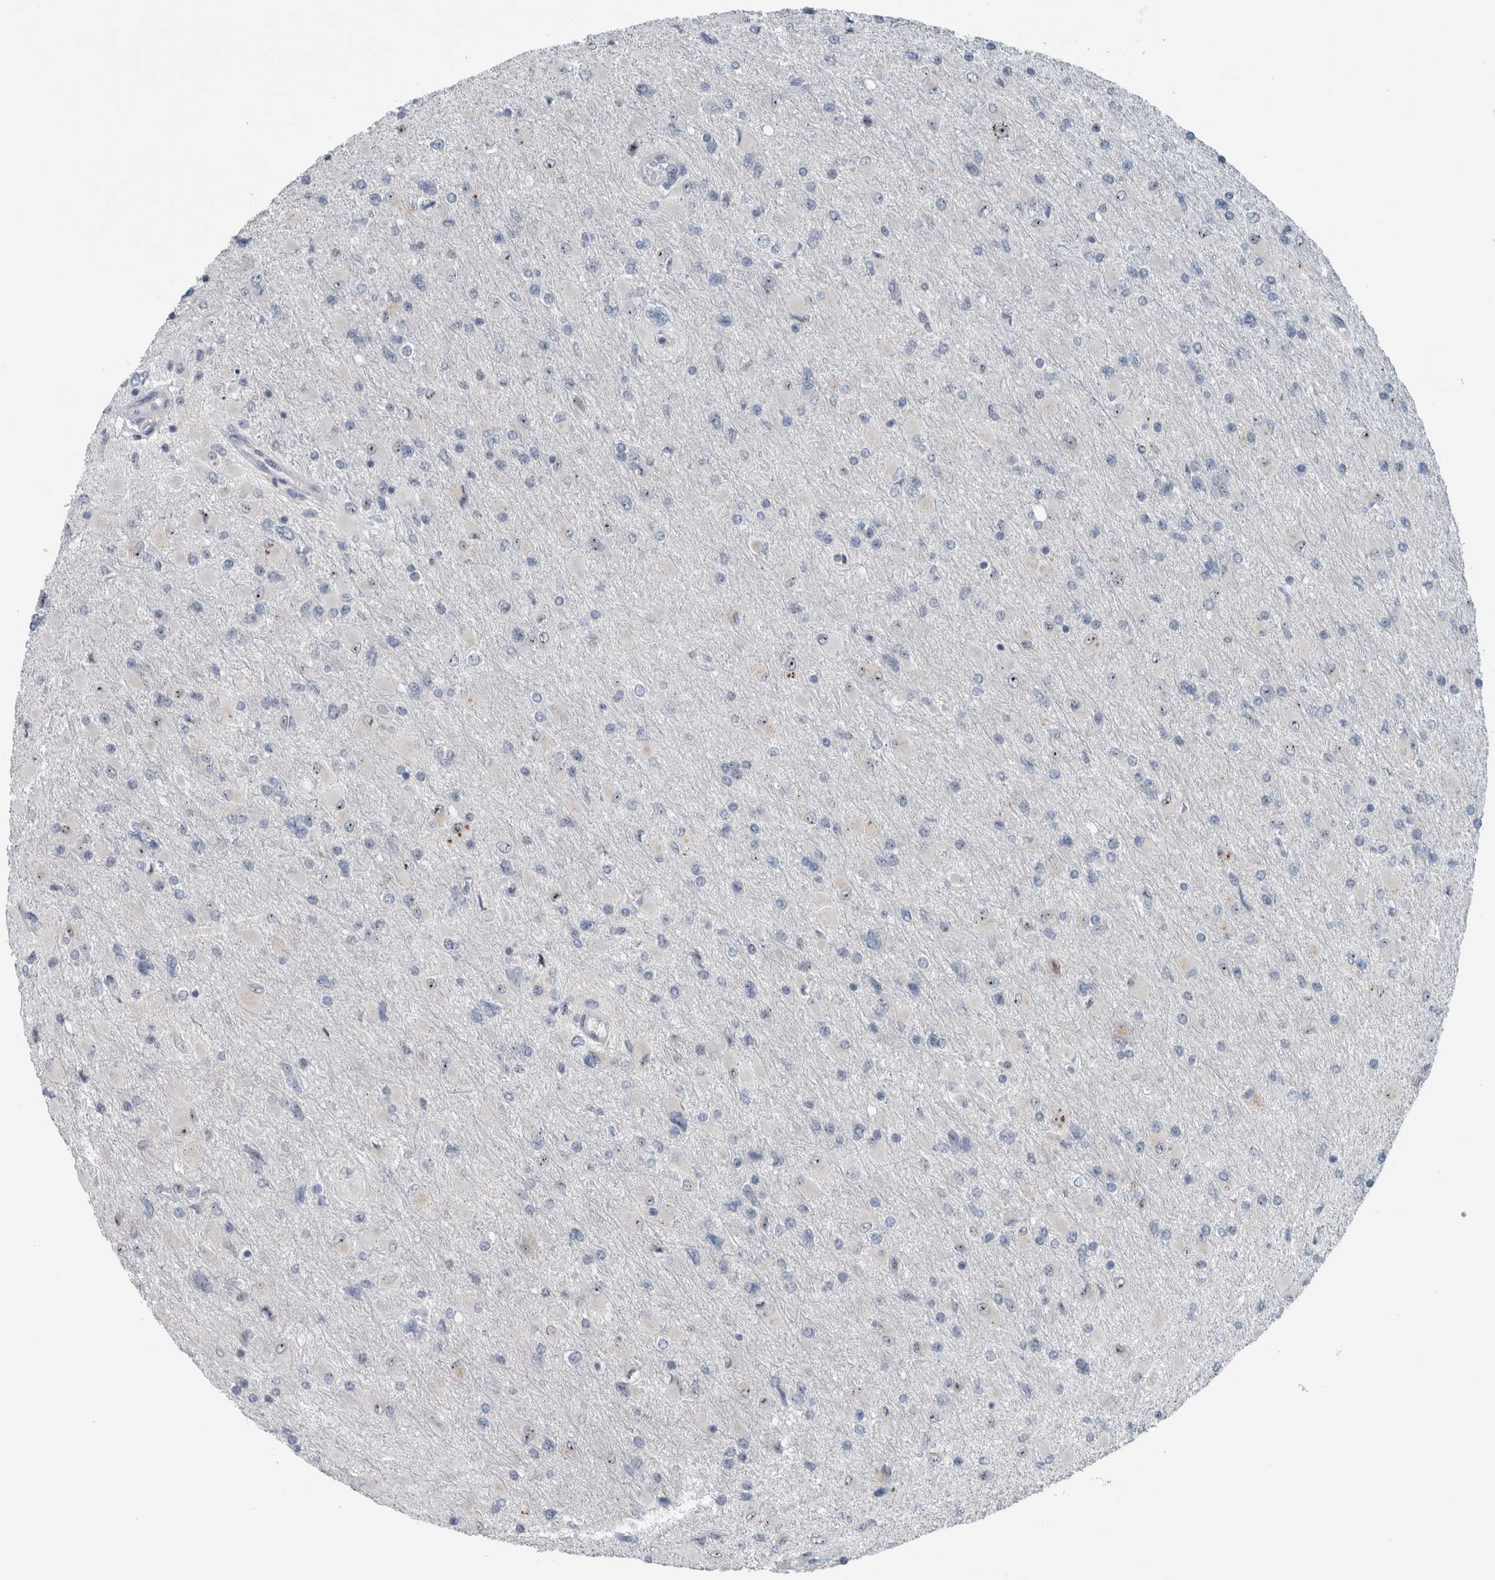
{"staining": {"intensity": "negative", "quantity": "none", "location": "none"}, "tissue": "glioma", "cell_type": "Tumor cells", "image_type": "cancer", "snomed": [{"axis": "morphology", "description": "Glioma, malignant, High grade"}, {"axis": "topography", "description": "Cerebral cortex"}], "caption": "DAB (3,3'-diaminobenzidine) immunohistochemical staining of glioma demonstrates no significant expression in tumor cells.", "gene": "UTP6", "patient": {"sex": "female", "age": 36}}